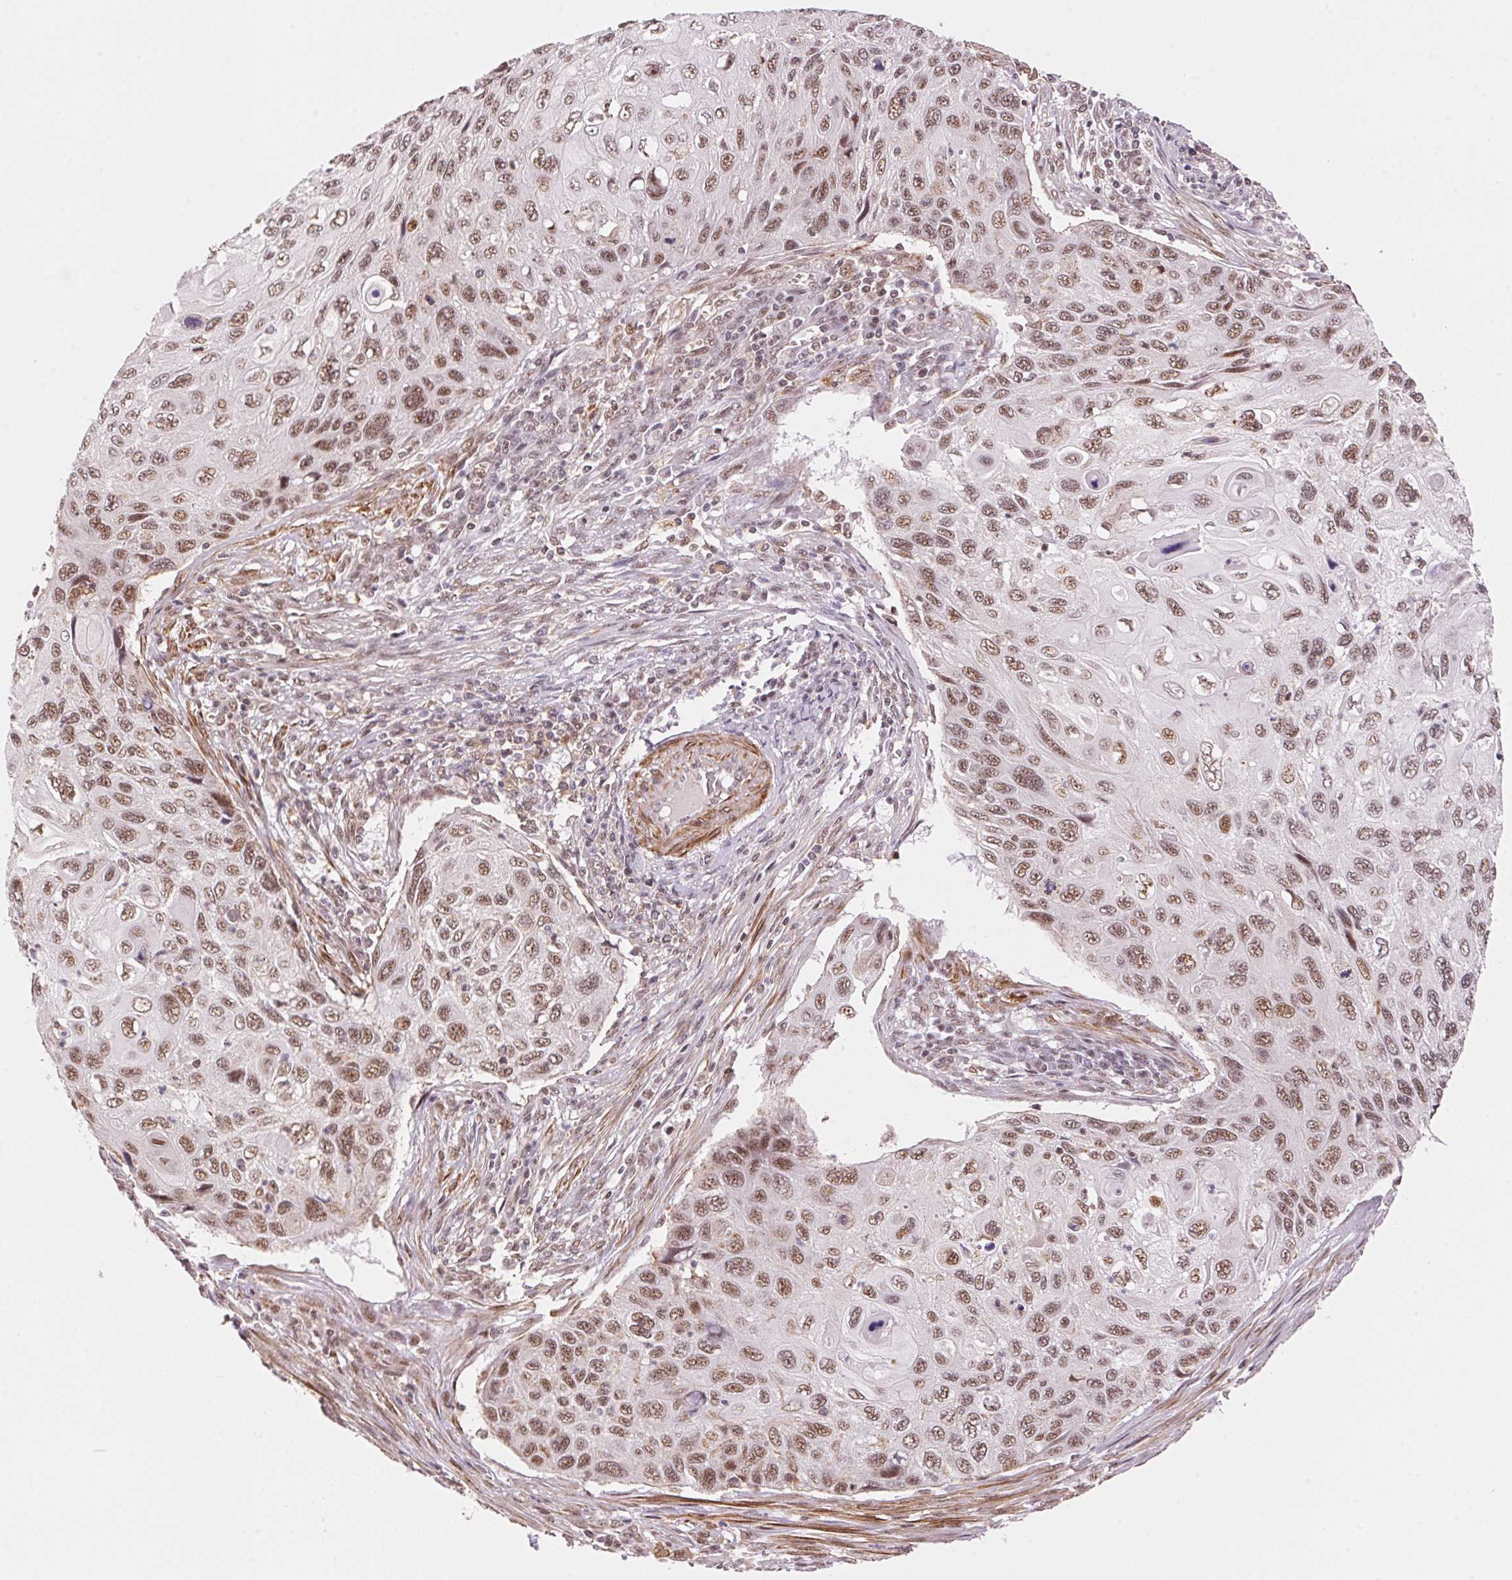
{"staining": {"intensity": "moderate", "quantity": ">75%", "location": "nuclear"}, "tissue": "cervical cancer", "cell_type": "Tumor cells", "image_type": "cancer", "snomed": [{"axis": "morphology", "description": "Squamous cell carcinoma, NOS"}, {"axis": "topography", "description": "Cervix"}], "caption": "Immunohistochemistry histopathology image of neoplastic tissue: cervical cancer stained using immunohistochemistry (IHC) exhibits medium levels of moderate protein expression localized specifically in the nuclear of tumor cells, appearing as a nuclear brown color.", "gene": "HNRNPDL", "patient": {"sex": "female", "age": 70}}